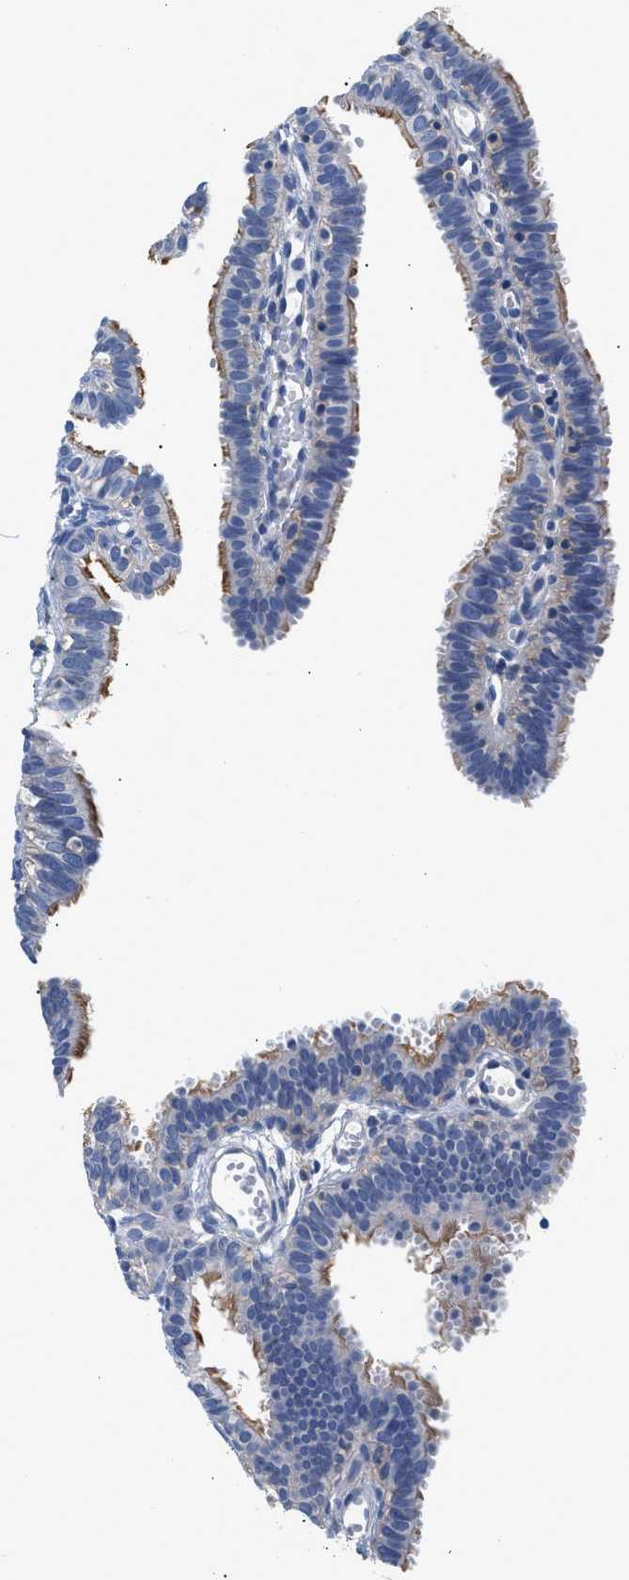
{"staining": {"intensity": "moderate", "quantity": "<25%", "location": "cytoplasmic/membranous"}, "tissue": "fallopian tube", "cell_type": "Glandular cells", "image_type": "normal", "snomed": [{"axis": "morphology", "description": "Normal tissue, NOS"}, {"axis": "topography", "description": "Fallopian tube"}, {"axis": "topography", "description": "Placenta"}], "caption": "Immunohistochemical staining of normal fallopian tube demonstrates moderate cytoplasmic/membranous protein expression in approximately <25% of glandular cells. (IHC, brightfield microscopy, high magnification).", "gene": "GNAI3", "patient": {"sex": "female", "age": 34}}